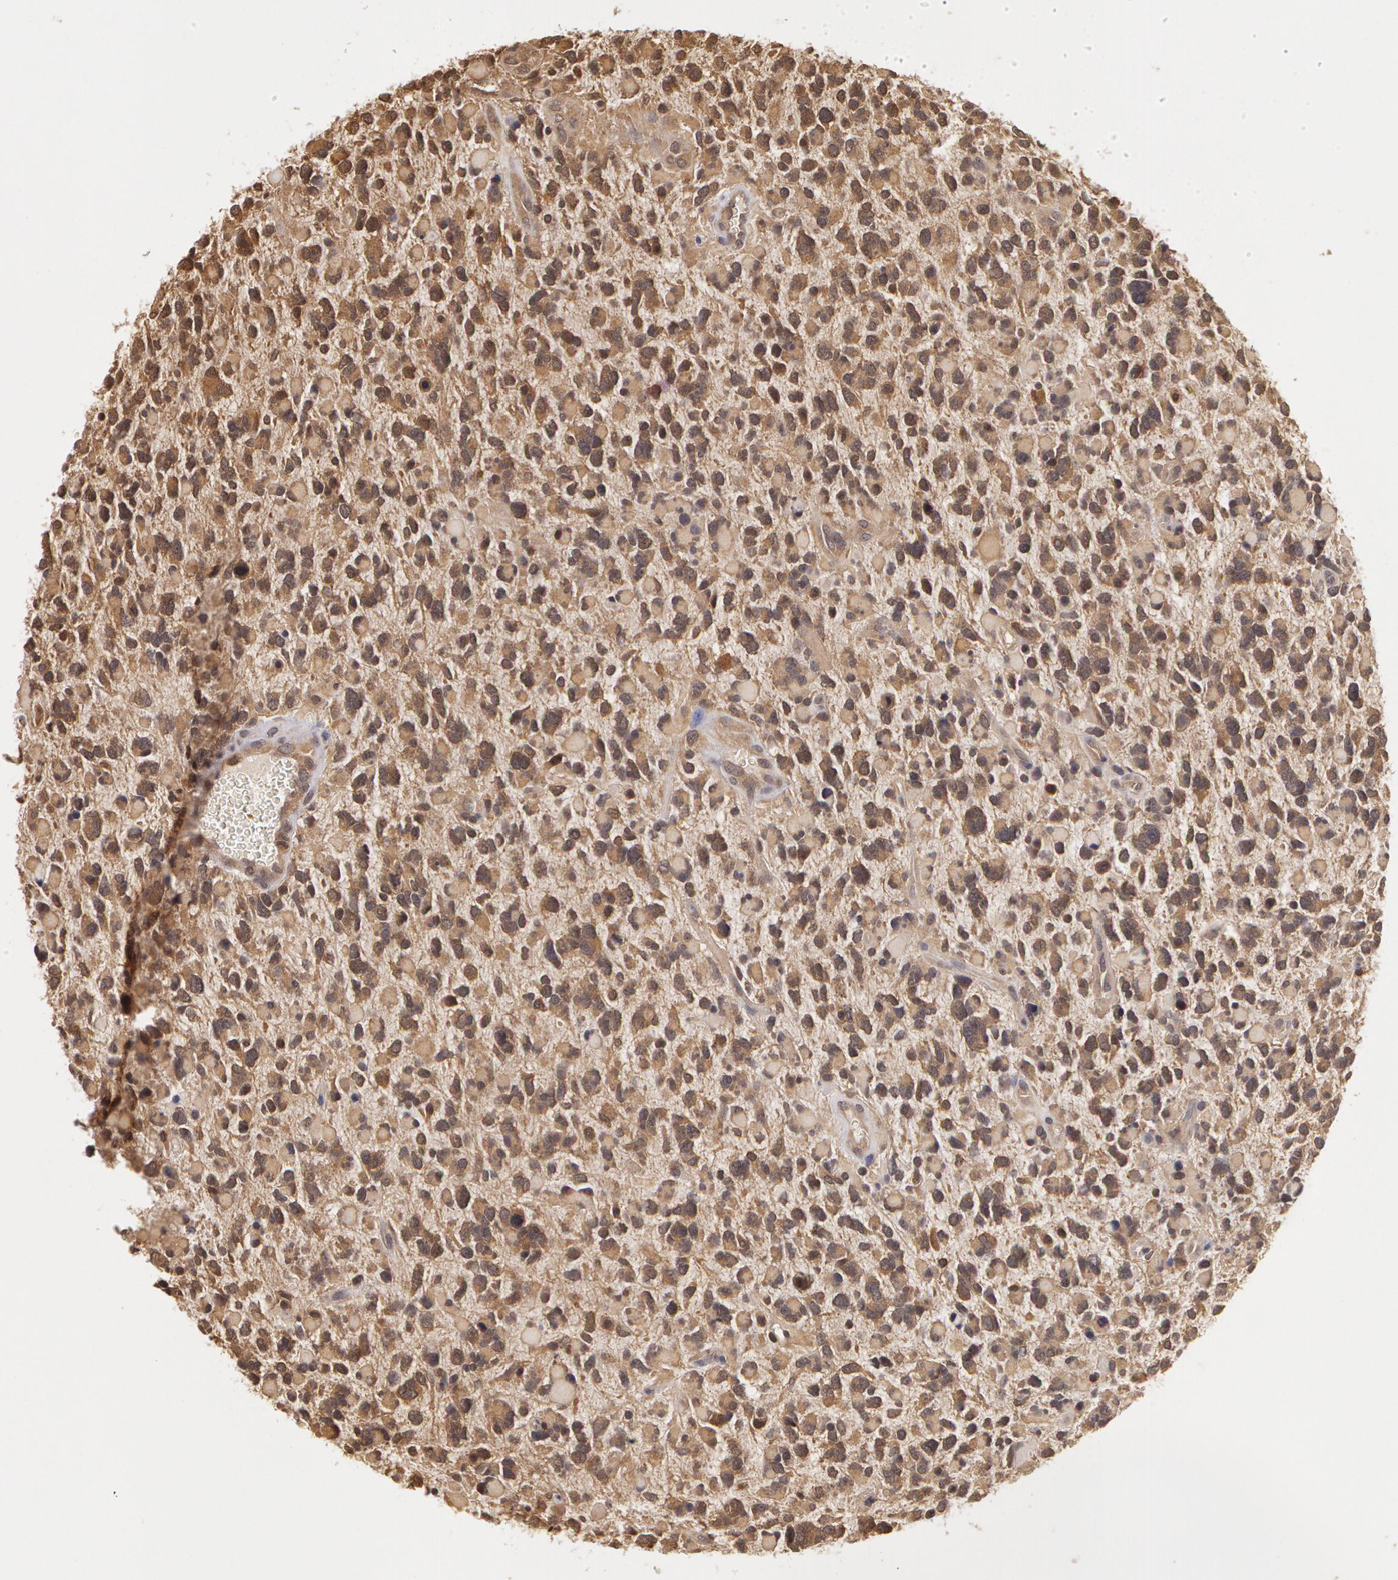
{"staining": {"intensity": "weak", "quantity": ">75%", "location": "cytoplasmic/membranous"}, "tissue": "glioma", "cell_type": "Tumor cells", "image_type": "cancer", "snomed": [{"axis": "morphology", "description": "Glioma, malignant, High grade"}, {"axis": "topography", "description": "Brain"}], "caption": "Protein staining exhibits weak cytoplasmic/membranous staining in approximately >75% of tumor cells in glioma. Ihc stains the protein of interest in brown and the nuclei are stained blue.", "gene": "AHSA1", "patient": {"sex": "female", "age": 37}}